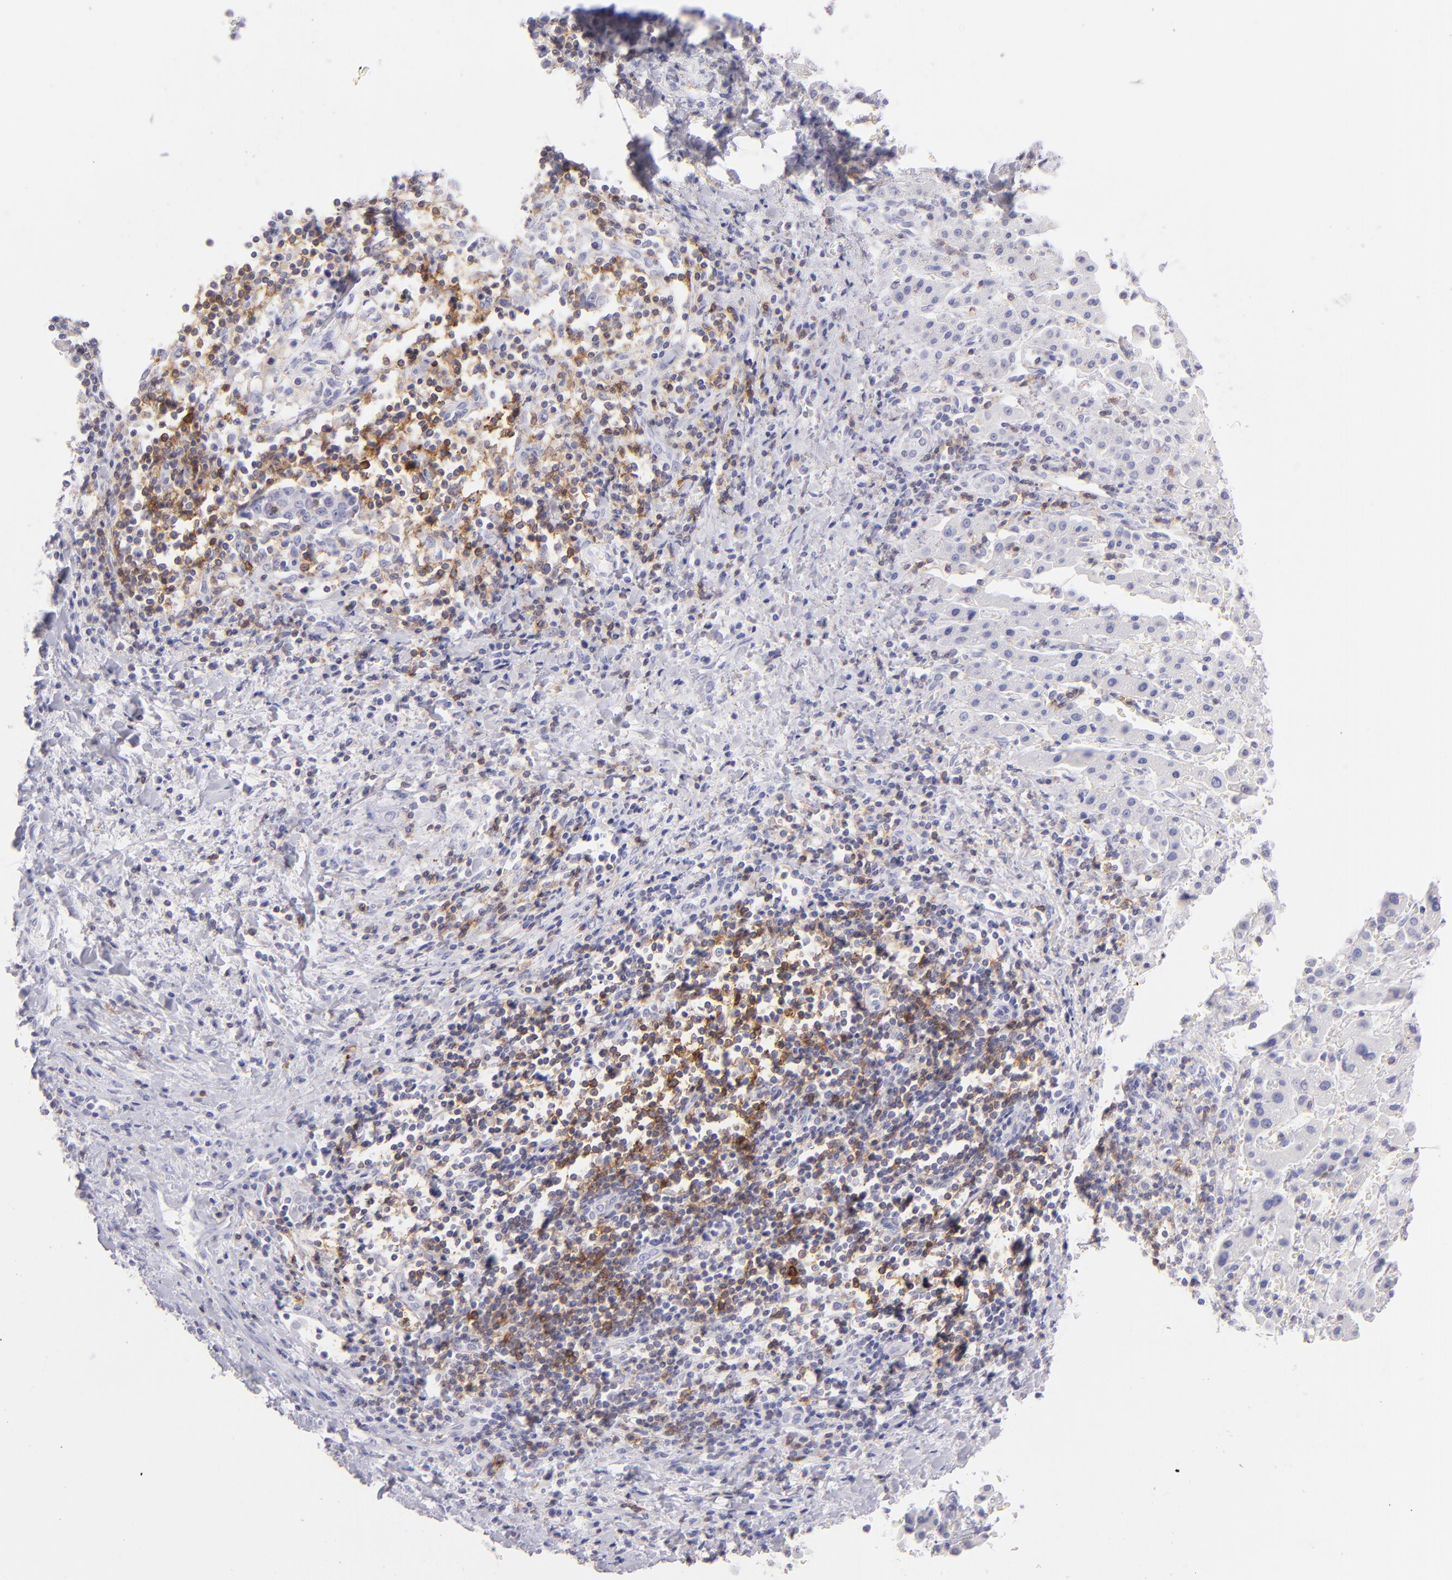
{"staining": {"intensity": "negative", "quantity": "none", "location": "none"}, "tissue": "liver cancer", "cell_type": "Tumor cells", "image_type": "cancer", "snomed": [{"axis": "morphology", "description": "Cholangiocarcinoma"}, {"axis": "topography", "description": "Liver"}], "caption": "Human liver cholangiocarcinoma stained for a protein using immunohistochemistry shows no positivity in tumor cells.", "gene": "CD69", "patient": {"sex": "male", "age": 57}}